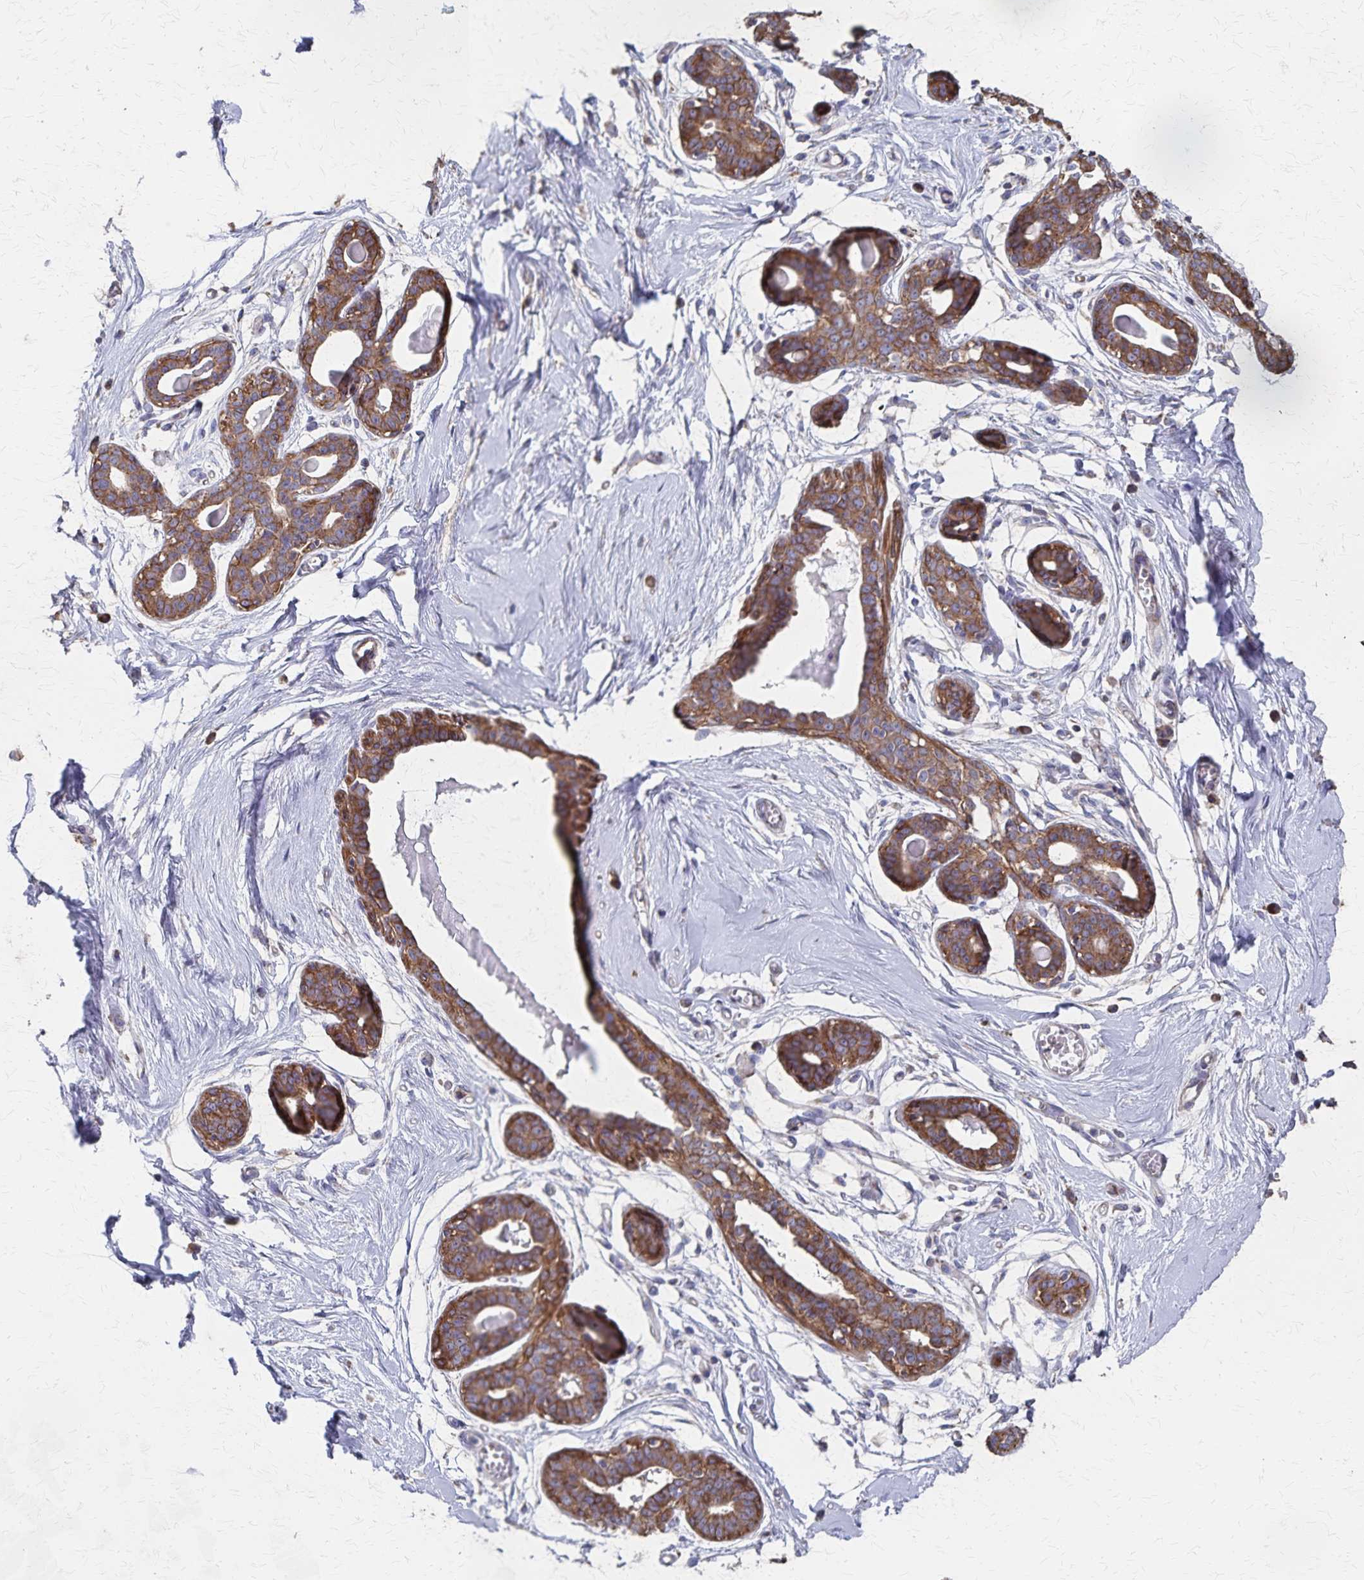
{"staining": {"intensity": "negative", "quantity": "none", "location": "none"}, "tissue": "breast", "cell_type": "Adipocytes", "image_type": "normal", "snomed": [{"axis": "morphology", "description": "Normal tissue, NOS"}, {"axis": "topography", "description": "Breast"}], "caption": "Histopathology image shows no protein positivity in adipocytes of normal breast. (DAB (3,3'-diaminobenzidine) IHC visualized using brightfield microscopy, high magnification).", "gene": "PGAP2", "patient": {"sex": "female", "age": 45}}